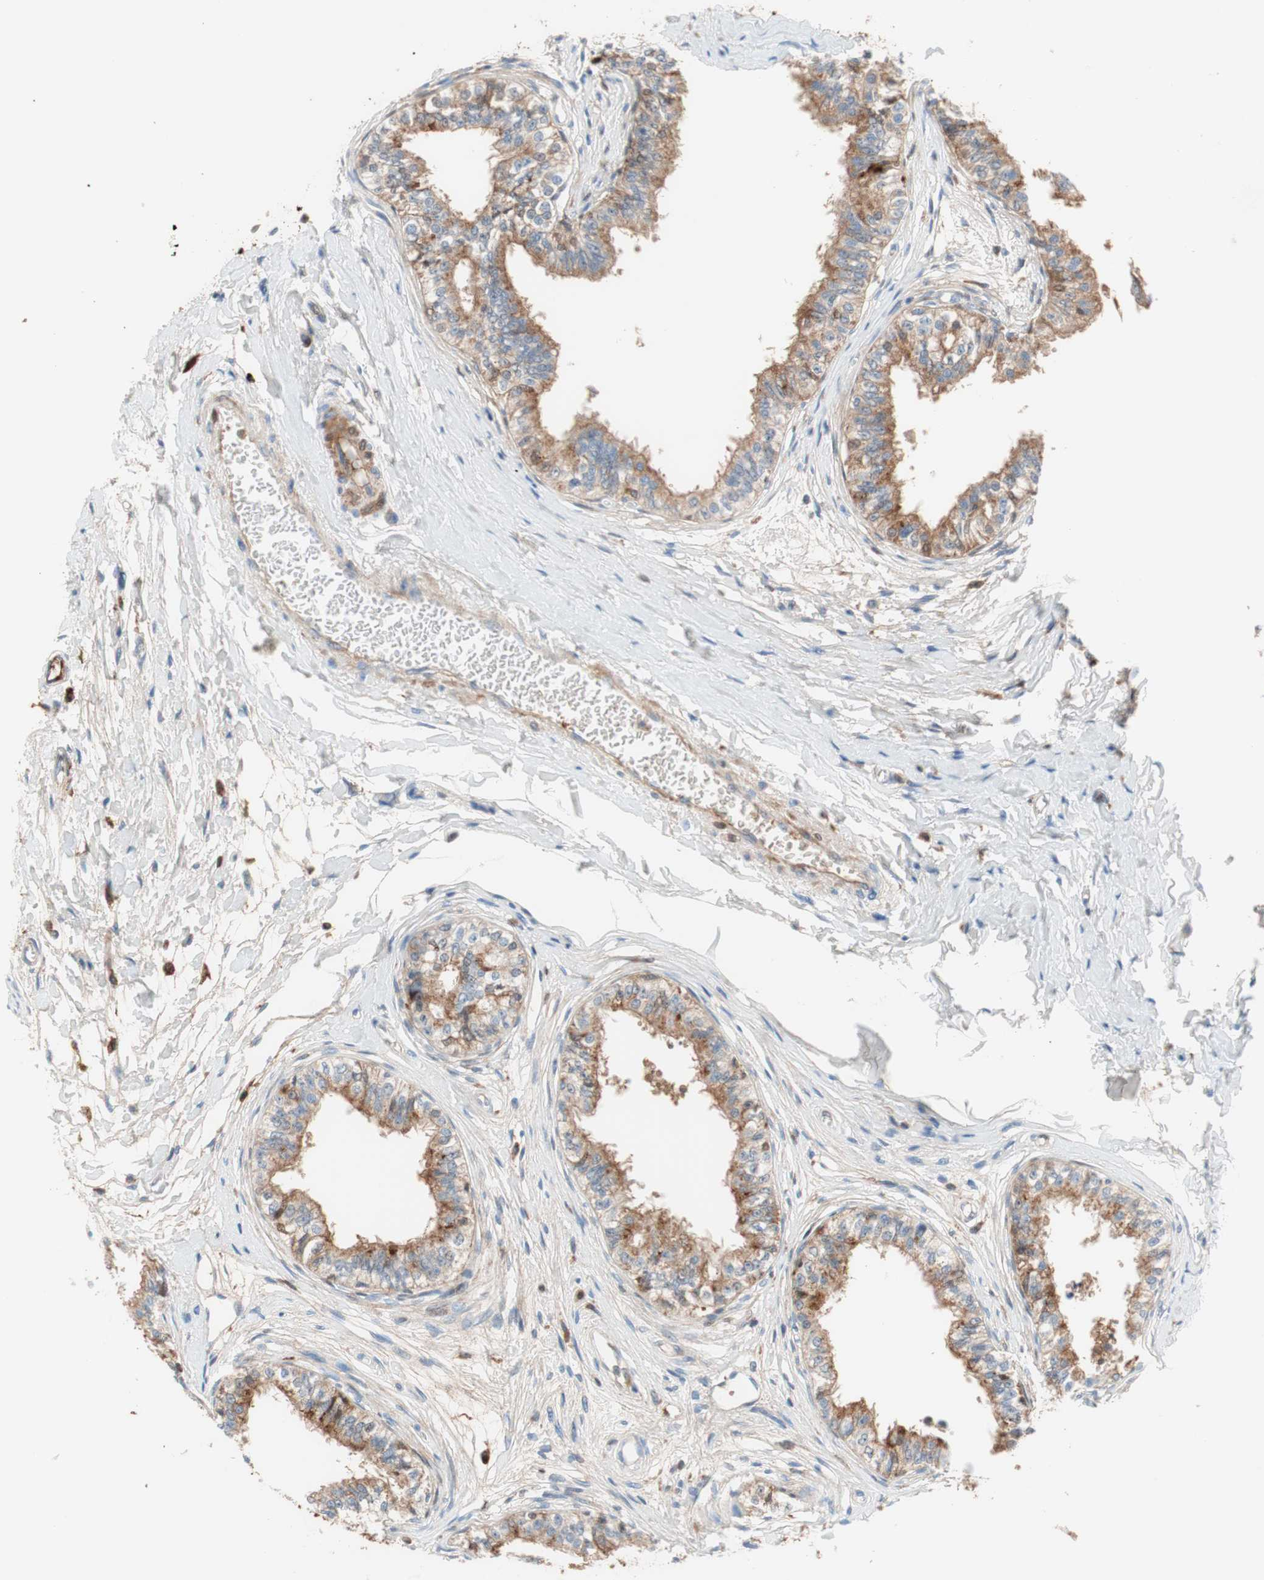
{"staining": {"intensity": "negative", "quantity": "none", "location": "none"}, "tissue": "epididymis", "cell_type": "Glandular cells", "image_type": "normal", "snomed": [{"axis": "morphology", "description": "Normal tissue, NOS"}, {"axis": "morphology", "description": "Adenocarcinoma, metastatic, NOS"}, {"axis": "topography", "description": "Testis"}, {"axis": "topography", "description": "Epididymis"}], "caption": "DAB (3,3'-diaminobenzidine) immunohistochemical staining of unremarkable epididymis demonstrates no significant positivity in glandular cells. The staining is performed using DAB (3,3'-diaminobenzidine) brown chromogen with nuclei counter-stained in using hematoxylin.", "gene": "RBP4", "patient": {"sex": "male", "age": 26}}